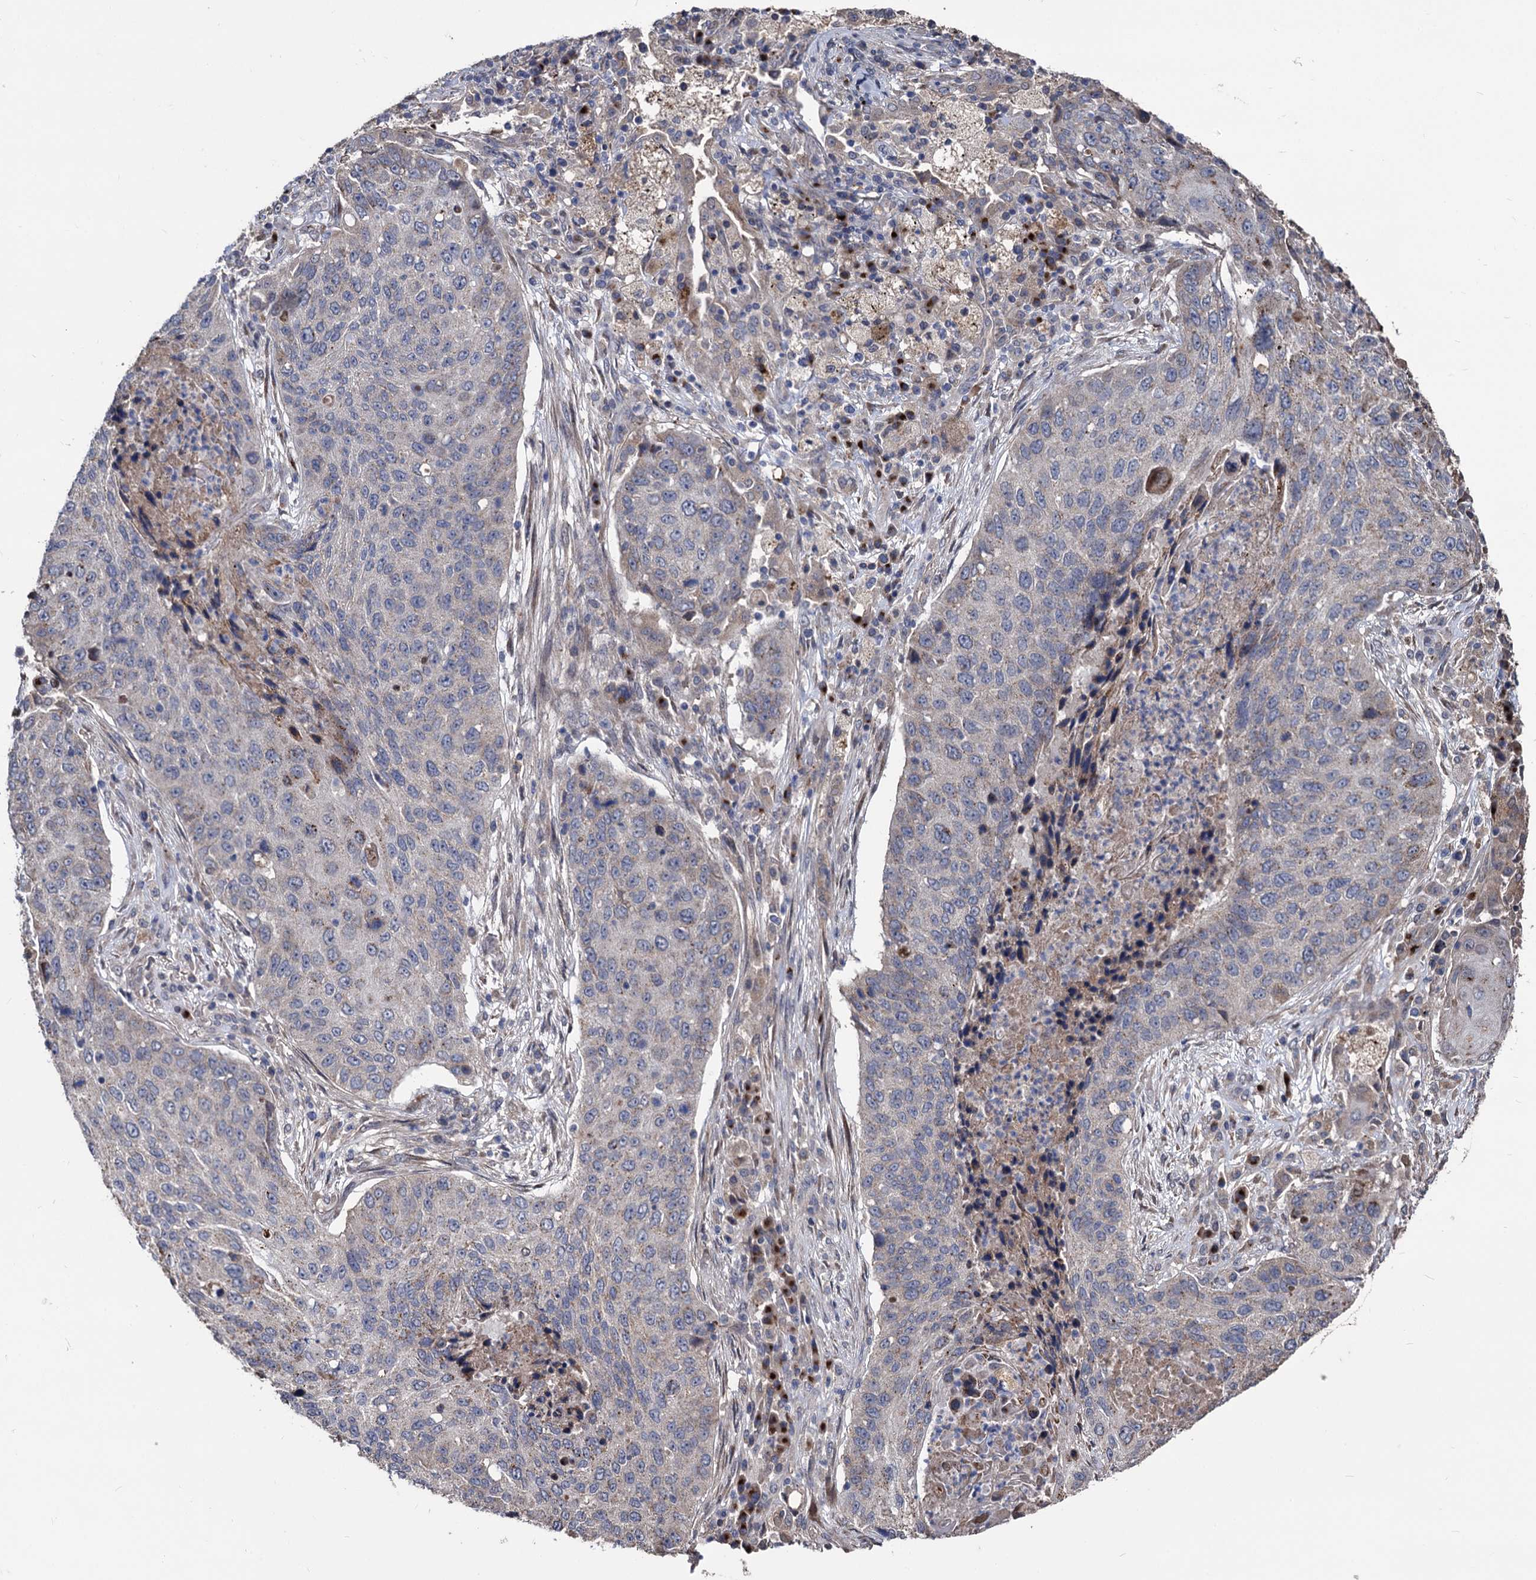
{"staining": {"intensity": "weak", "quantity": "<25%", "location": "cytoplasmic/membranous"}, "tissue": "lung cancer", "cell_type": "Tumor cells", "image_type": "cancer", "snomed": [{"axis": "morphology", "description": "Squamous cell carcinoma, NOS"}, {"axis": "topography", "description": "Lung"}], "caption": "Protein analysis of squamous cell carcinoma (lung) shows no significant staining in tumor cells. Brightfield microscopy of immunohistochemistry (IHC) stained with DAB (brown) and hematoxylin (blue), captured at high magnification.", "gene": "SMAGP", "patient": {"sex": "female", "age": 63}}